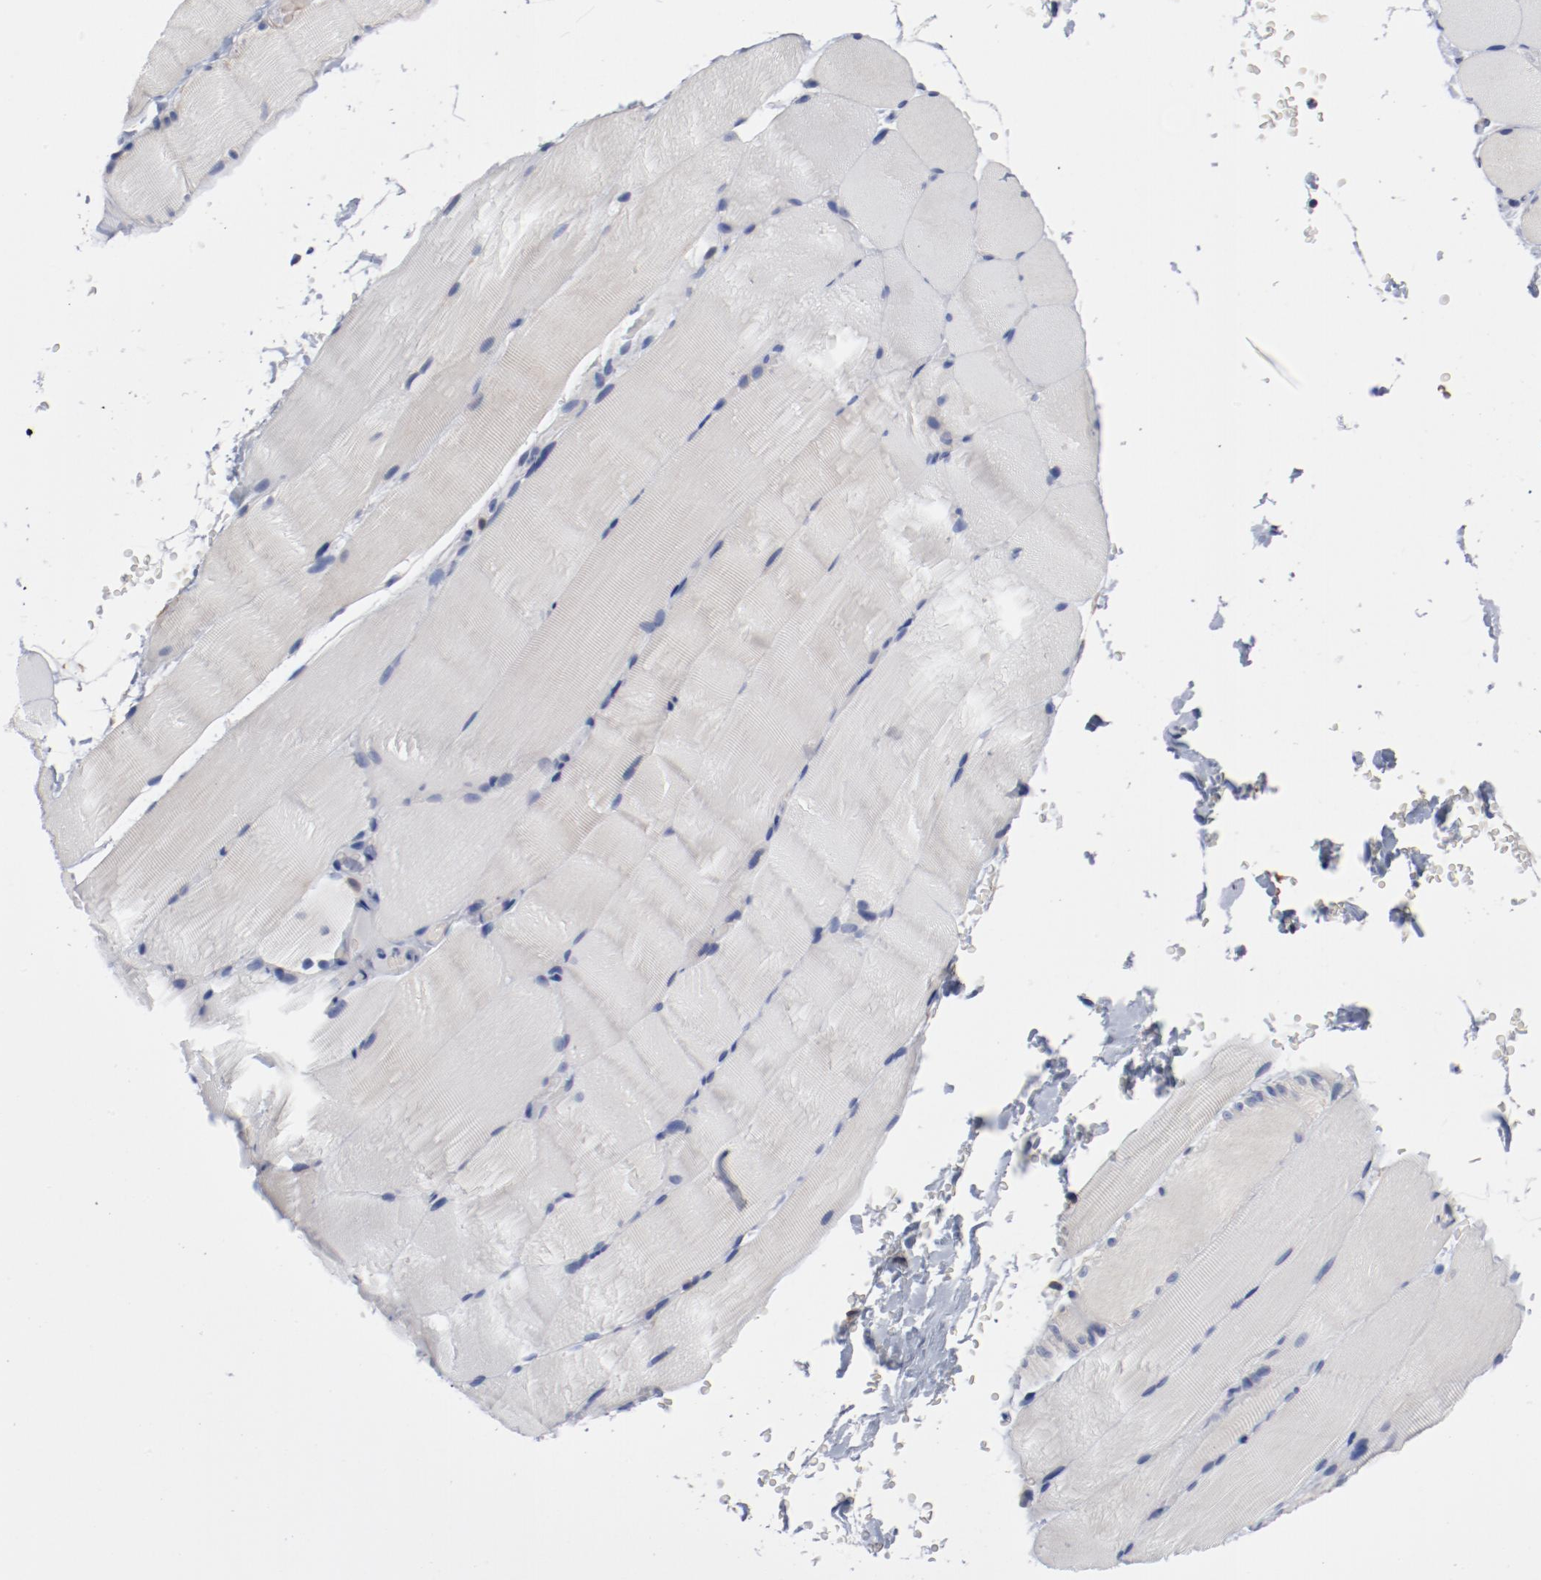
{"staining": {"intensity": "negative", "quantity": "none", "location": "none"}, "tissue": "skeletal muscle", "cell_type": "Myocytes", "image_type": "normal", "snomed": [{"axis": "morphology", "description": "Normal tissue, NOS"}, {"axis": "topography", "description": "Skeletal muscle"}, {"axis": "topography", "description": "Parathyroid gland"}], "caption": "An immunohistochemistry histopathology image of benign skeletal muscle is shown. There is no staining in myocytes of skeletal muscle.", "gene": "ANKLE2", "patient": {"sex": "female", "age": 37}}